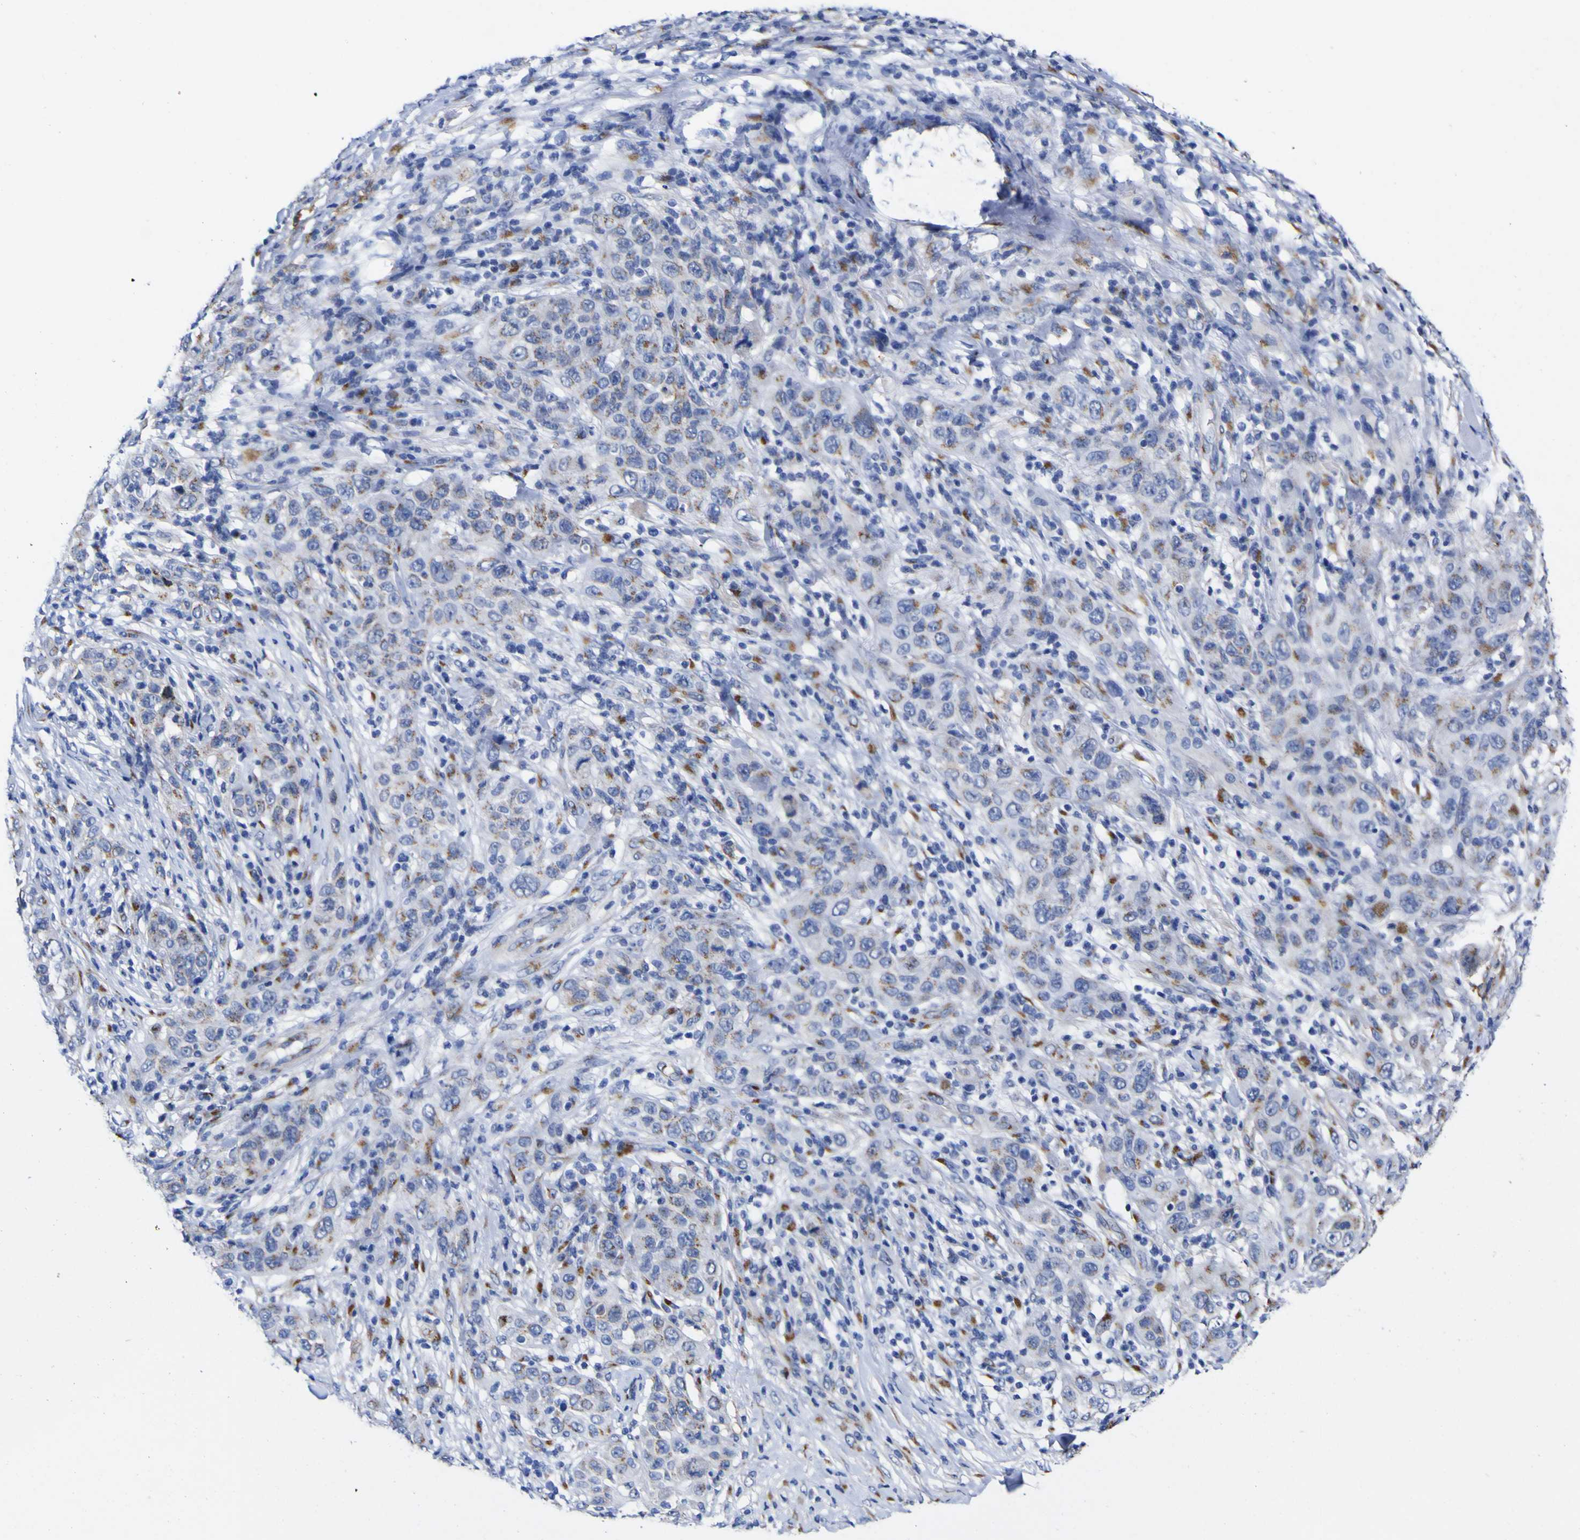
{"staining": {"intensity": "moderate", "quantity": "<25%", "location": "cytoplasmic/membranous"}, "tissue": "skin cancer", "cell_type": "Tumor cells", "image_type": "cancer", "snomed": [{"axis": "morphology", "description": "Squamous cell carcinoma, NOS"}, {"axis": "topography", "description": "Skin"}], "caption": "A micrograph showing moderate cytoplasmic/membranous staining in about <25% of tumor cells in squamous cell carcinoma (skin), as visualized by brown immunohistochemical staining.", "gene": "GOLM1", "patient": {"sex": "female", "age": 88}}